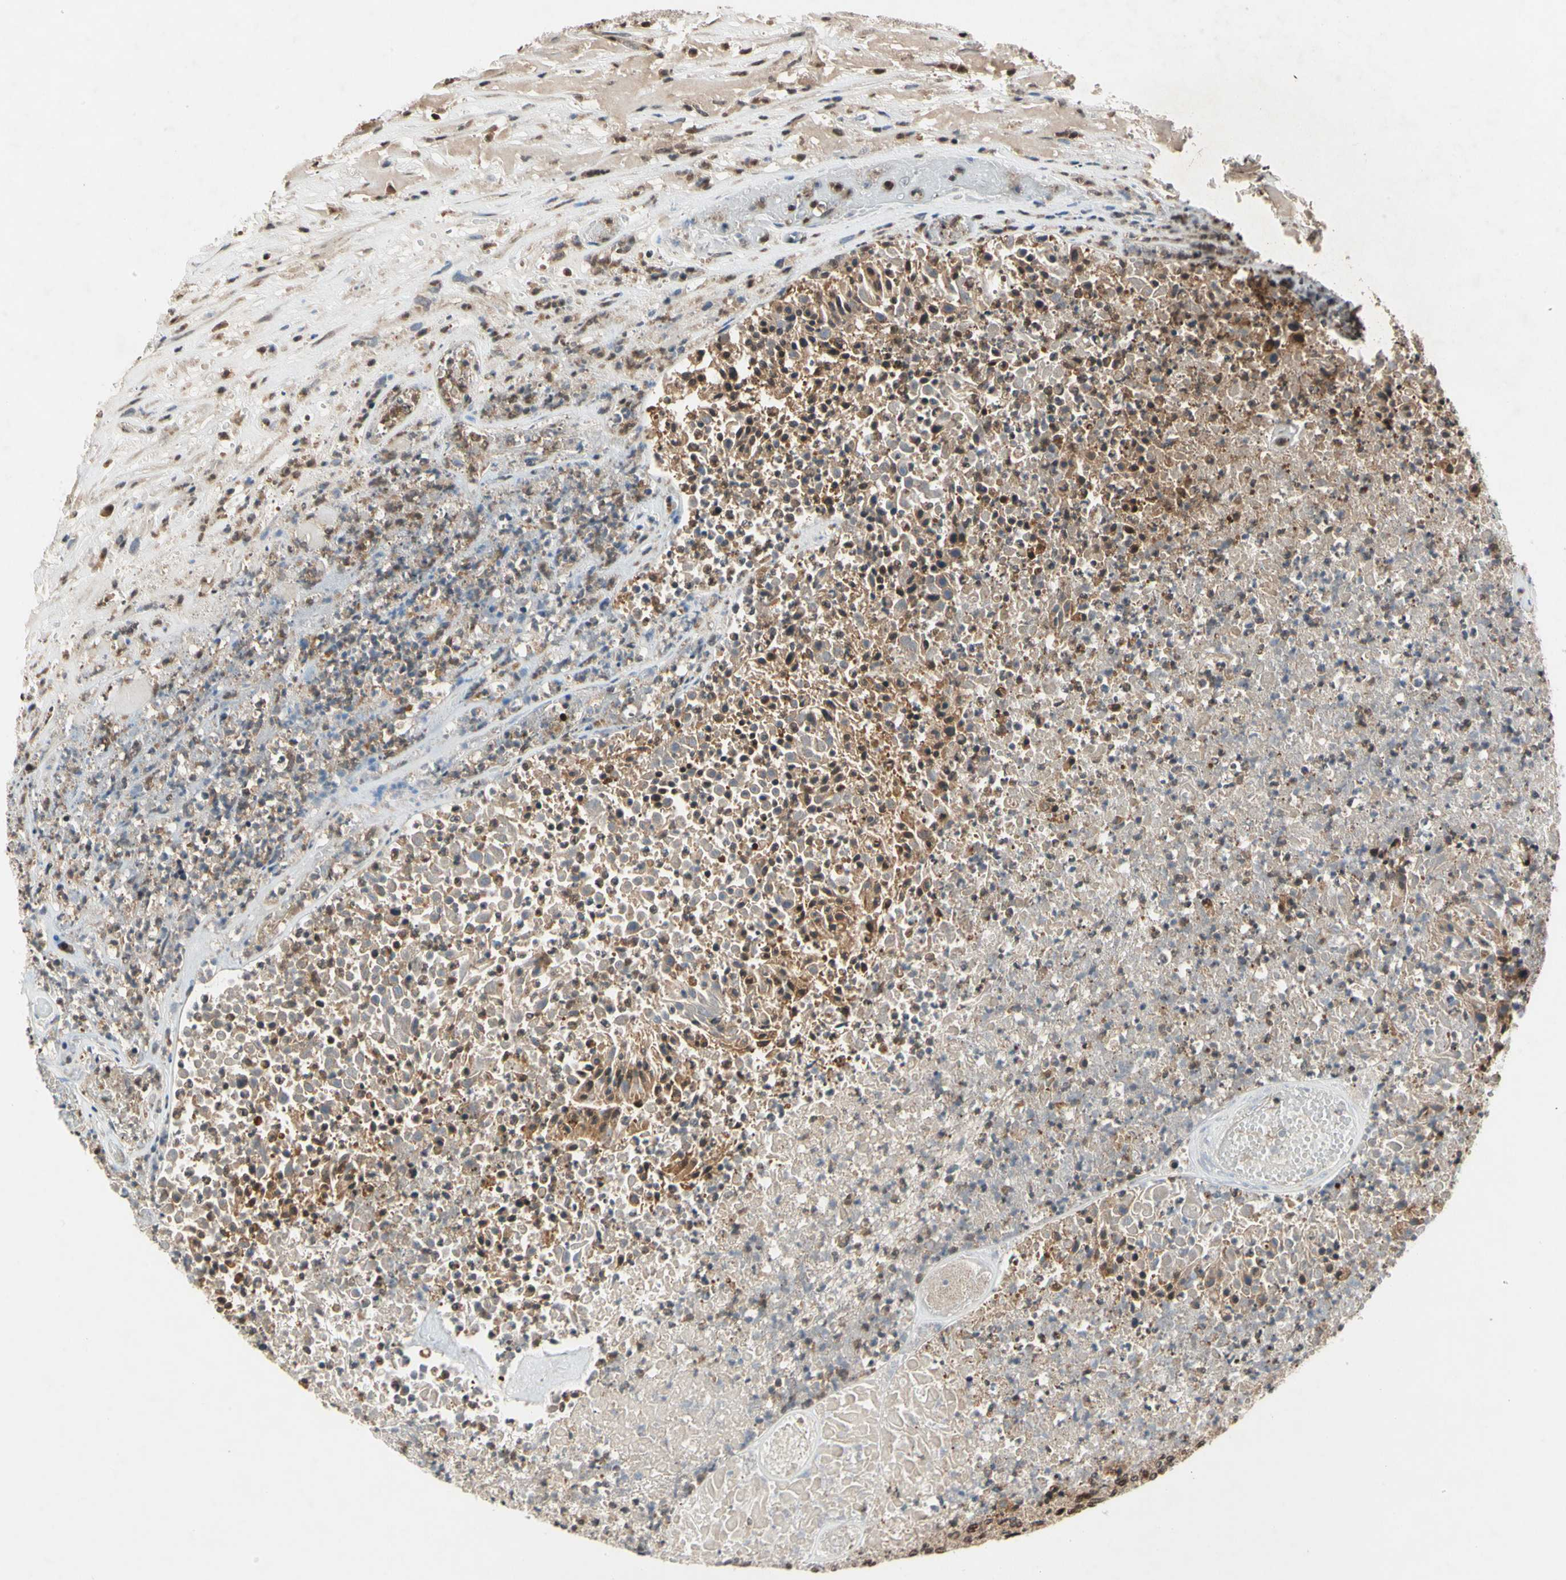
{"staining": {"intensity": "moderate", "quantity": ">75%", "location": "cytoplasmic/membranous,nuclear"}, "tissue": "urothelial cancer", "cell_type": "Tumor cells", "image_type": "cancer", "snomed": [{"axis": "morphology", "description": "Urothelial carcinoma, High grade"}, {"axis": "topography", "description": "Urinary bladder"}], "caption": "Tumor cells display medium levels of moderate cytoplasmic/membranous and nuclear positivity in approximately >75% of cells in urothelial cancer.", "gene": "GSR", "patient": {"sex": "male", "age": 66}}